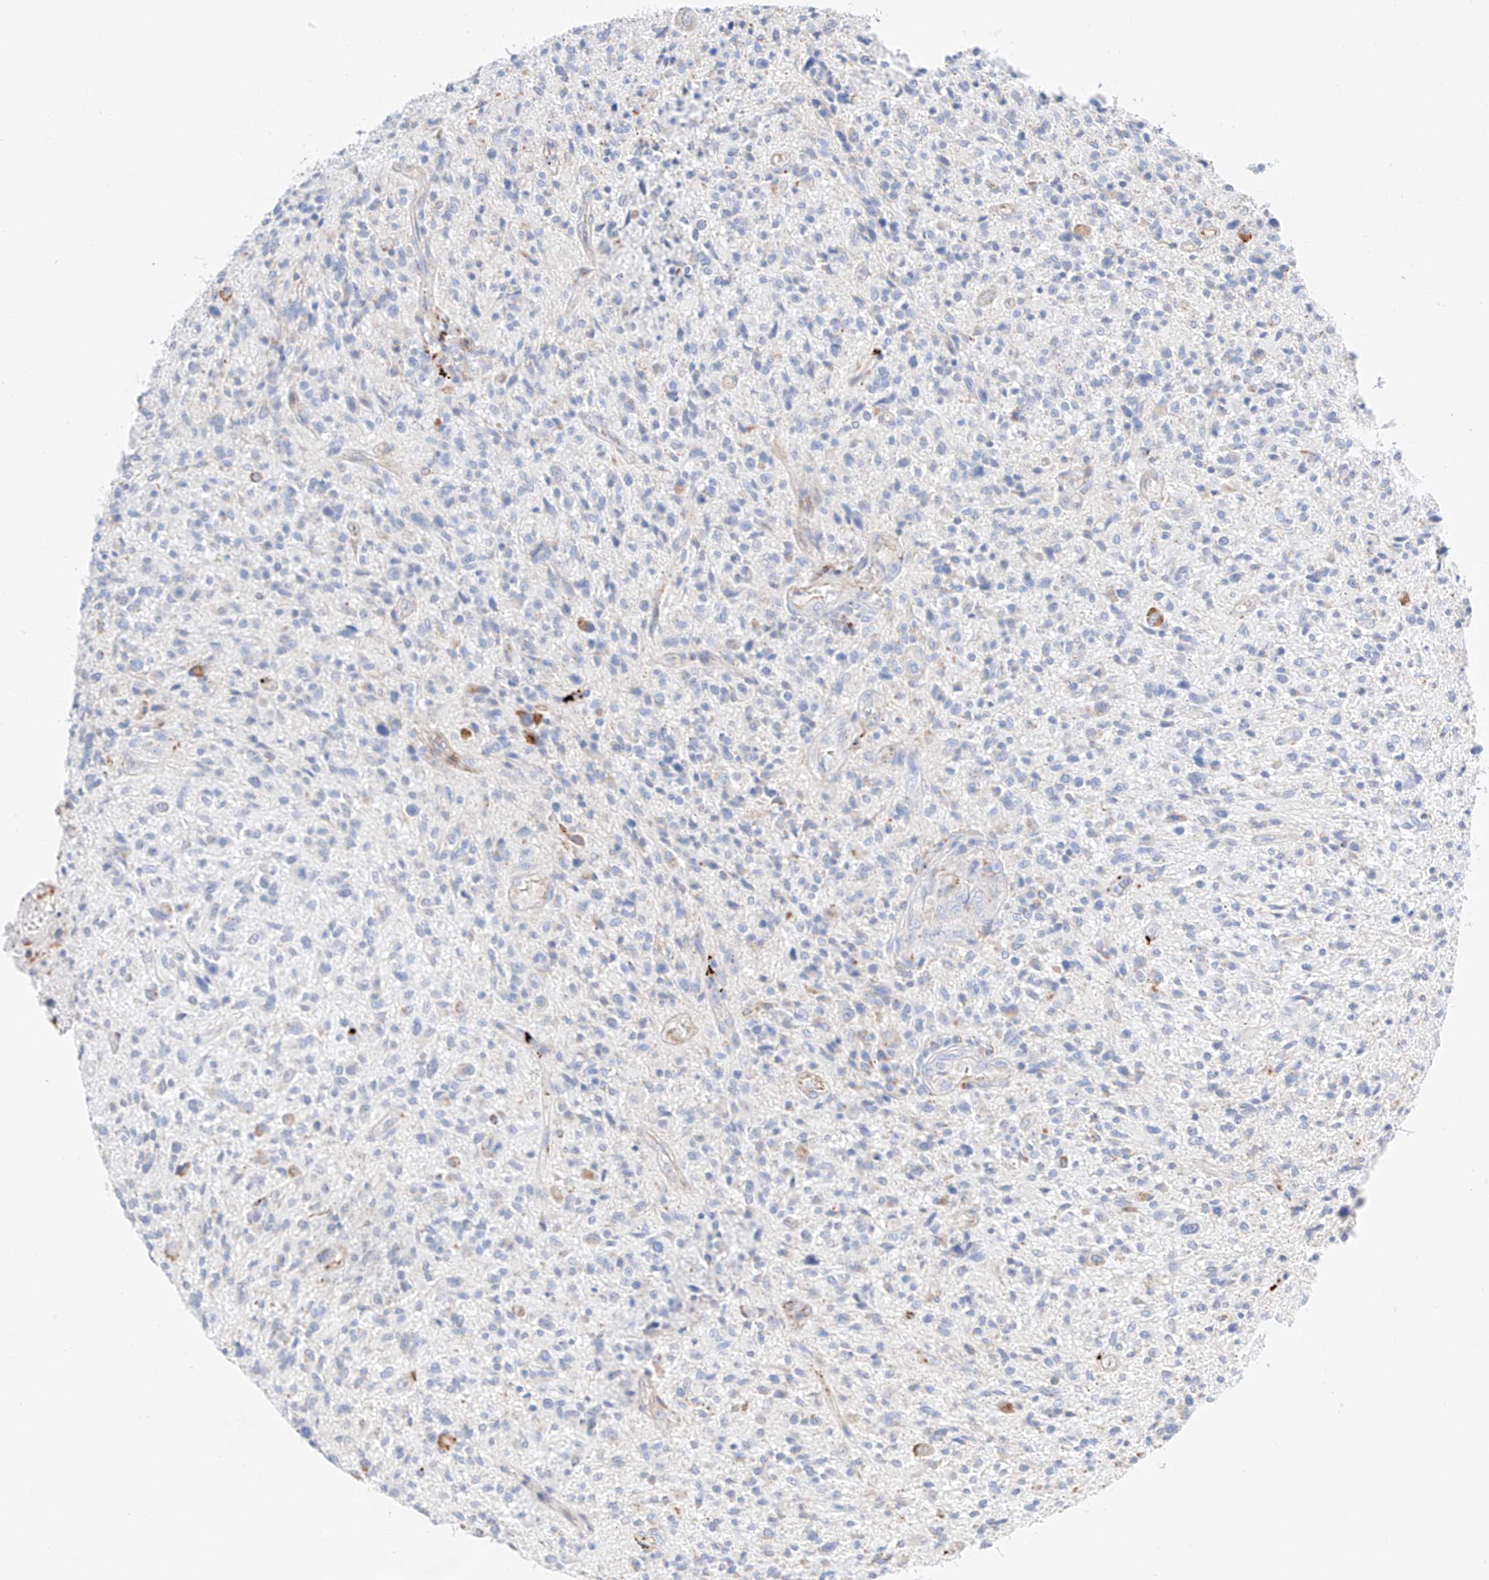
{"staining": {"intensity": "negative", "quantity": "none", "location": "none"}, "tissue": "glioma", "cell_type": "Tumor cells", "image_type": "cancer", "snomed": [{"axis": "morphology", "description": "Glioma, malignant, High grade"}, {"axis": "topography", "description": "Brain"}], "caption": "Immunohistochemistry of malignant glioma (high-grade) displays no positivity in tumor cells.", "gene": "C6orf62", "patient": {"sex": "male", "age": 47}}